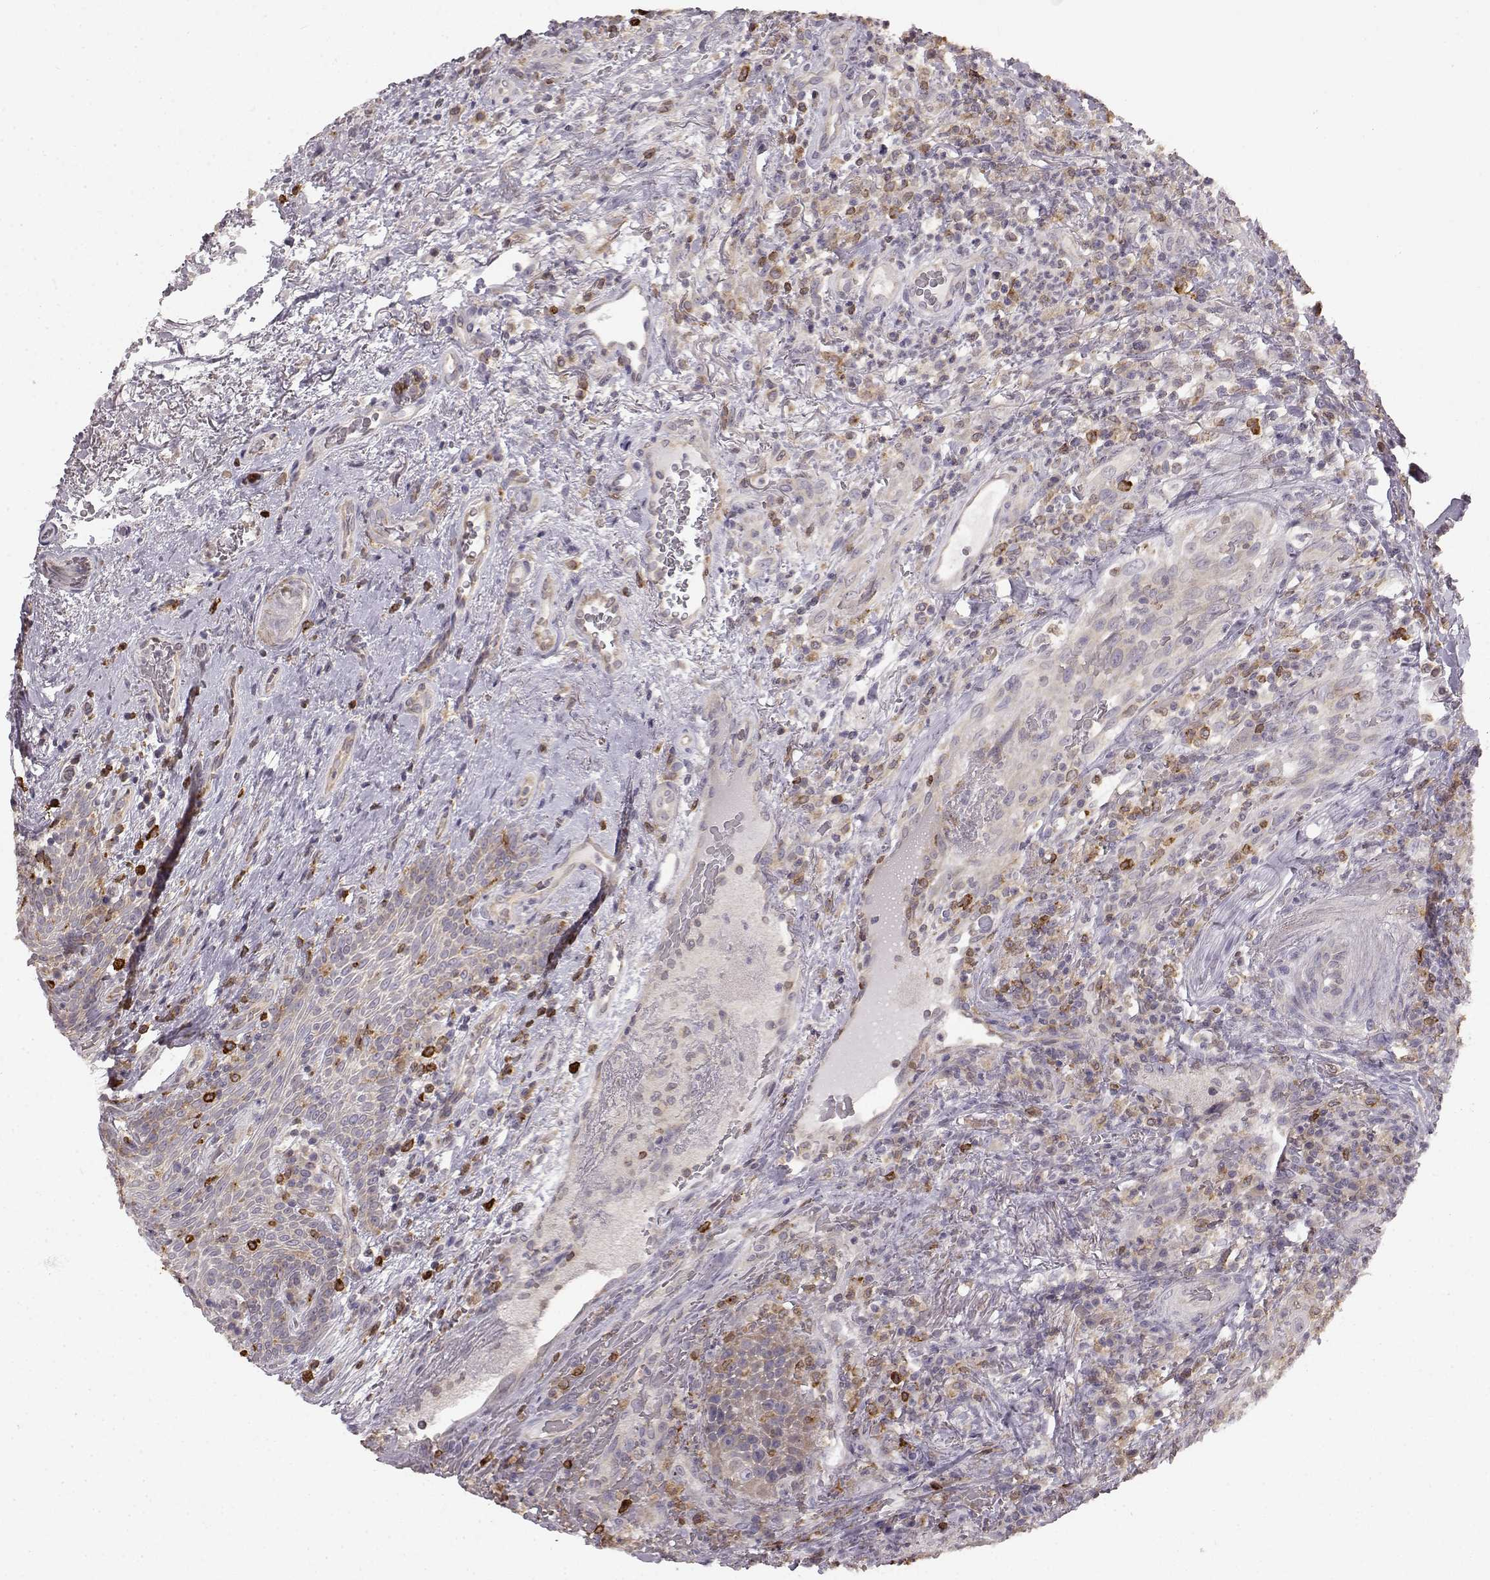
{"staining": {"intensity": "weak", "quantity": ">75%", "location": "cytoplasmic/membranous"}, "tissue": "head and neck cancer", "cell_type": "Tumor cells", "image_type": "cancer", "snomed": [{"axis": "morphology", "description": "Squamous cell carcinoma, NOS"}, {"axis": "topography", "description": "Head-Neck"}], "caption": "A high-resolution image shows IHC staining of head and neck squamous cell carcinoma, which reveals weak cytoplasmic/membranous positivity in approximately >75% of tumor cells.", "gene": "SPAG17", "patient": {"sex": "male", "age": 69}}